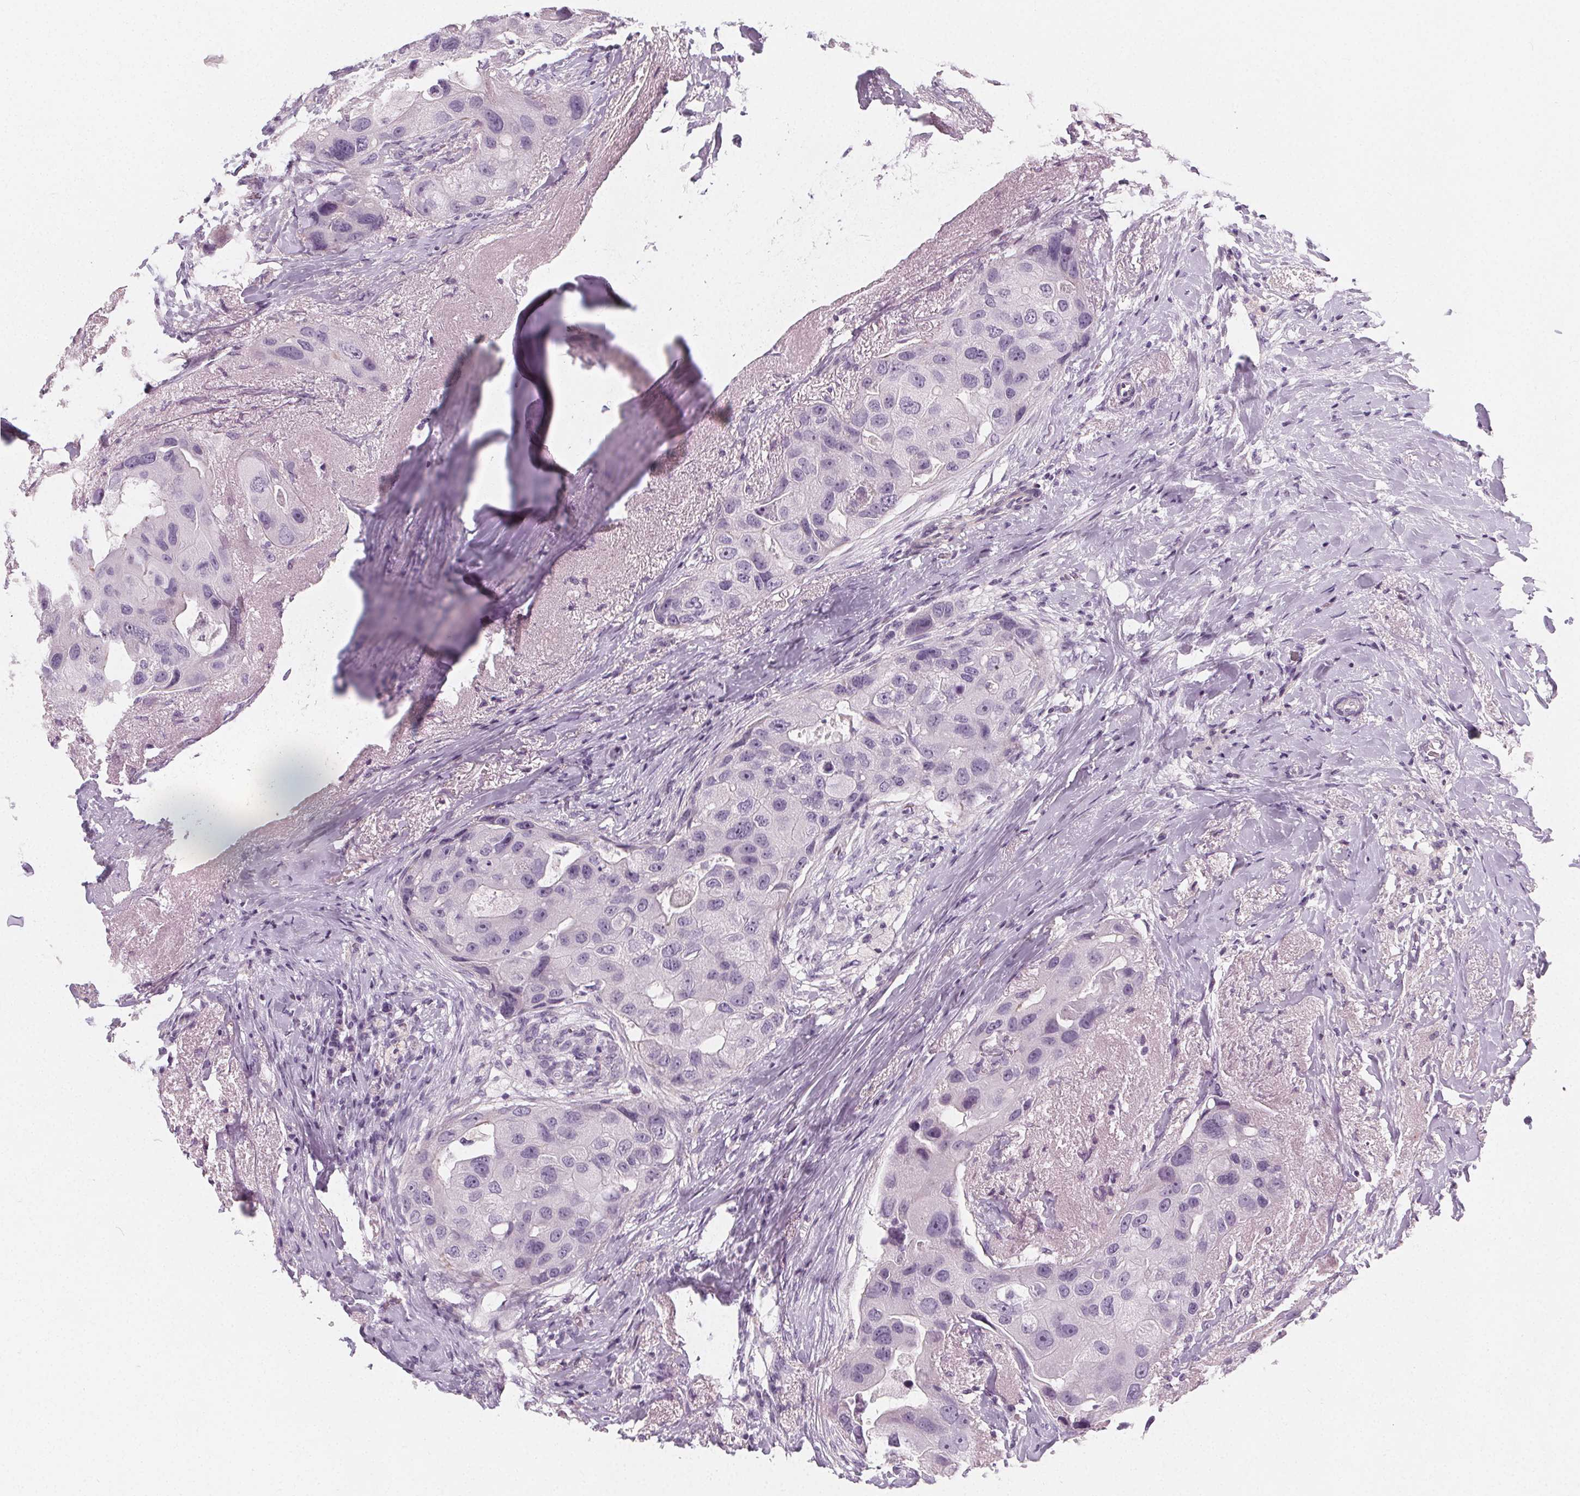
{"staining": {"intensity": "negative", "quantity": "none", "location": "none"}, "tissue": "breast cancer", "cell_type": "Tumor cells", "image_type": "cancer", "snomed": [{"axis": "morphology", "description": "Duct carcinoma"}, {"axis": "topography", "description": "Breast"}], "caption": "Breast intraductal carcinoma was stained to show a protein in brown. There is no significant positivity in tumor cells.", "gene": "SLC5A12", "patient": {"sex": "female", "age": 43}}